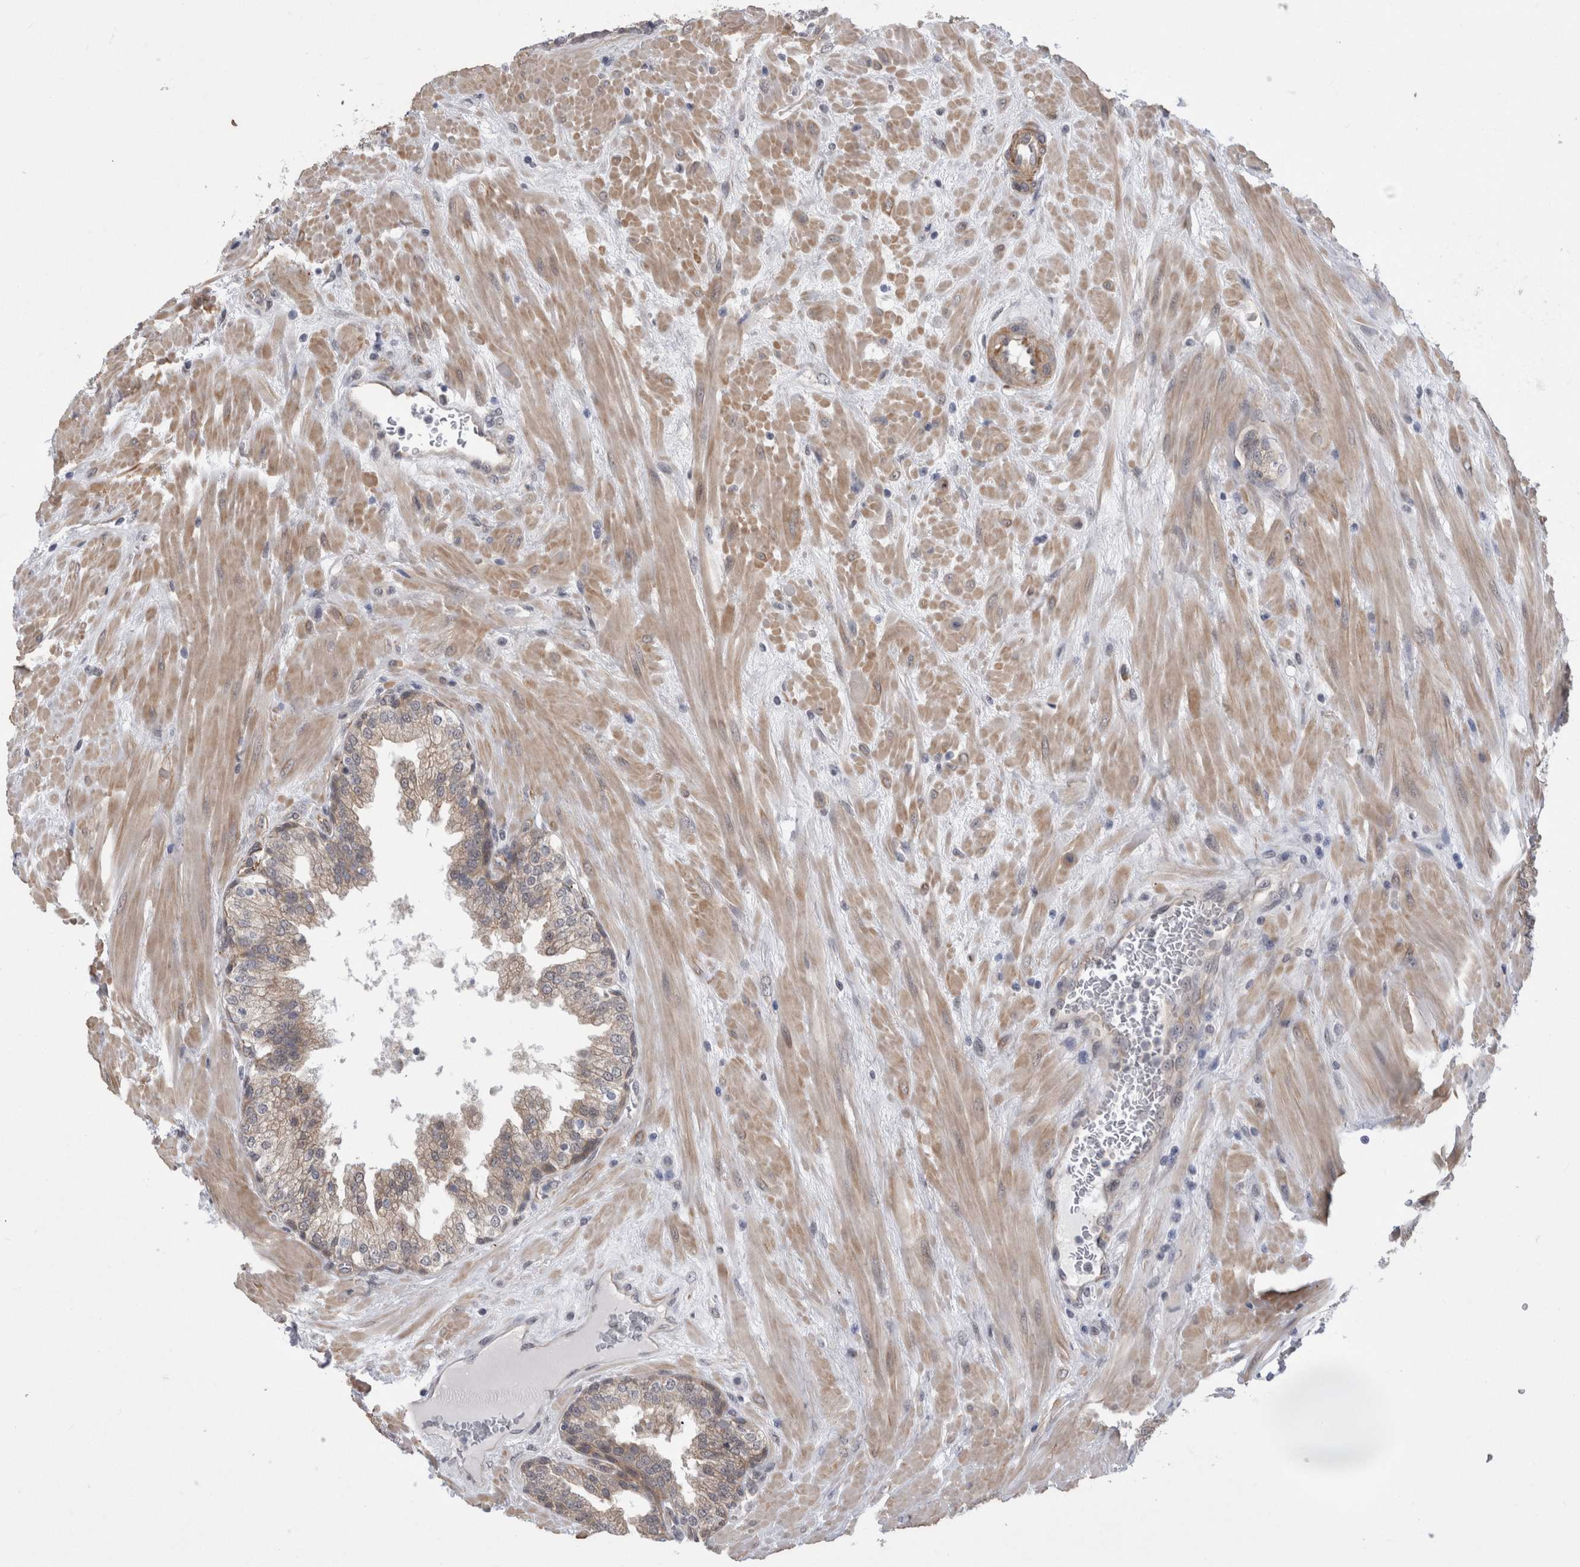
{"staining": {"intensity": "weak", "quantity": "25%-75%", "location": "cytoplasmic/membranous"}, "tissue": "prostate", "cell_type": "Glandular cells", "image_type": "normal", "snomed": [{"axis": "morphology", "description": "Normal tissue, NOS"}, {"axis": "topography", "description": "Prostate"}], "caption": "Weak cytoplasmic/membranous protein positivity is identified in approximately 25%-75% of glandular cells in prostate.", "gene": "FAM83H", "patient": {"sex": "male", "age": 51}}